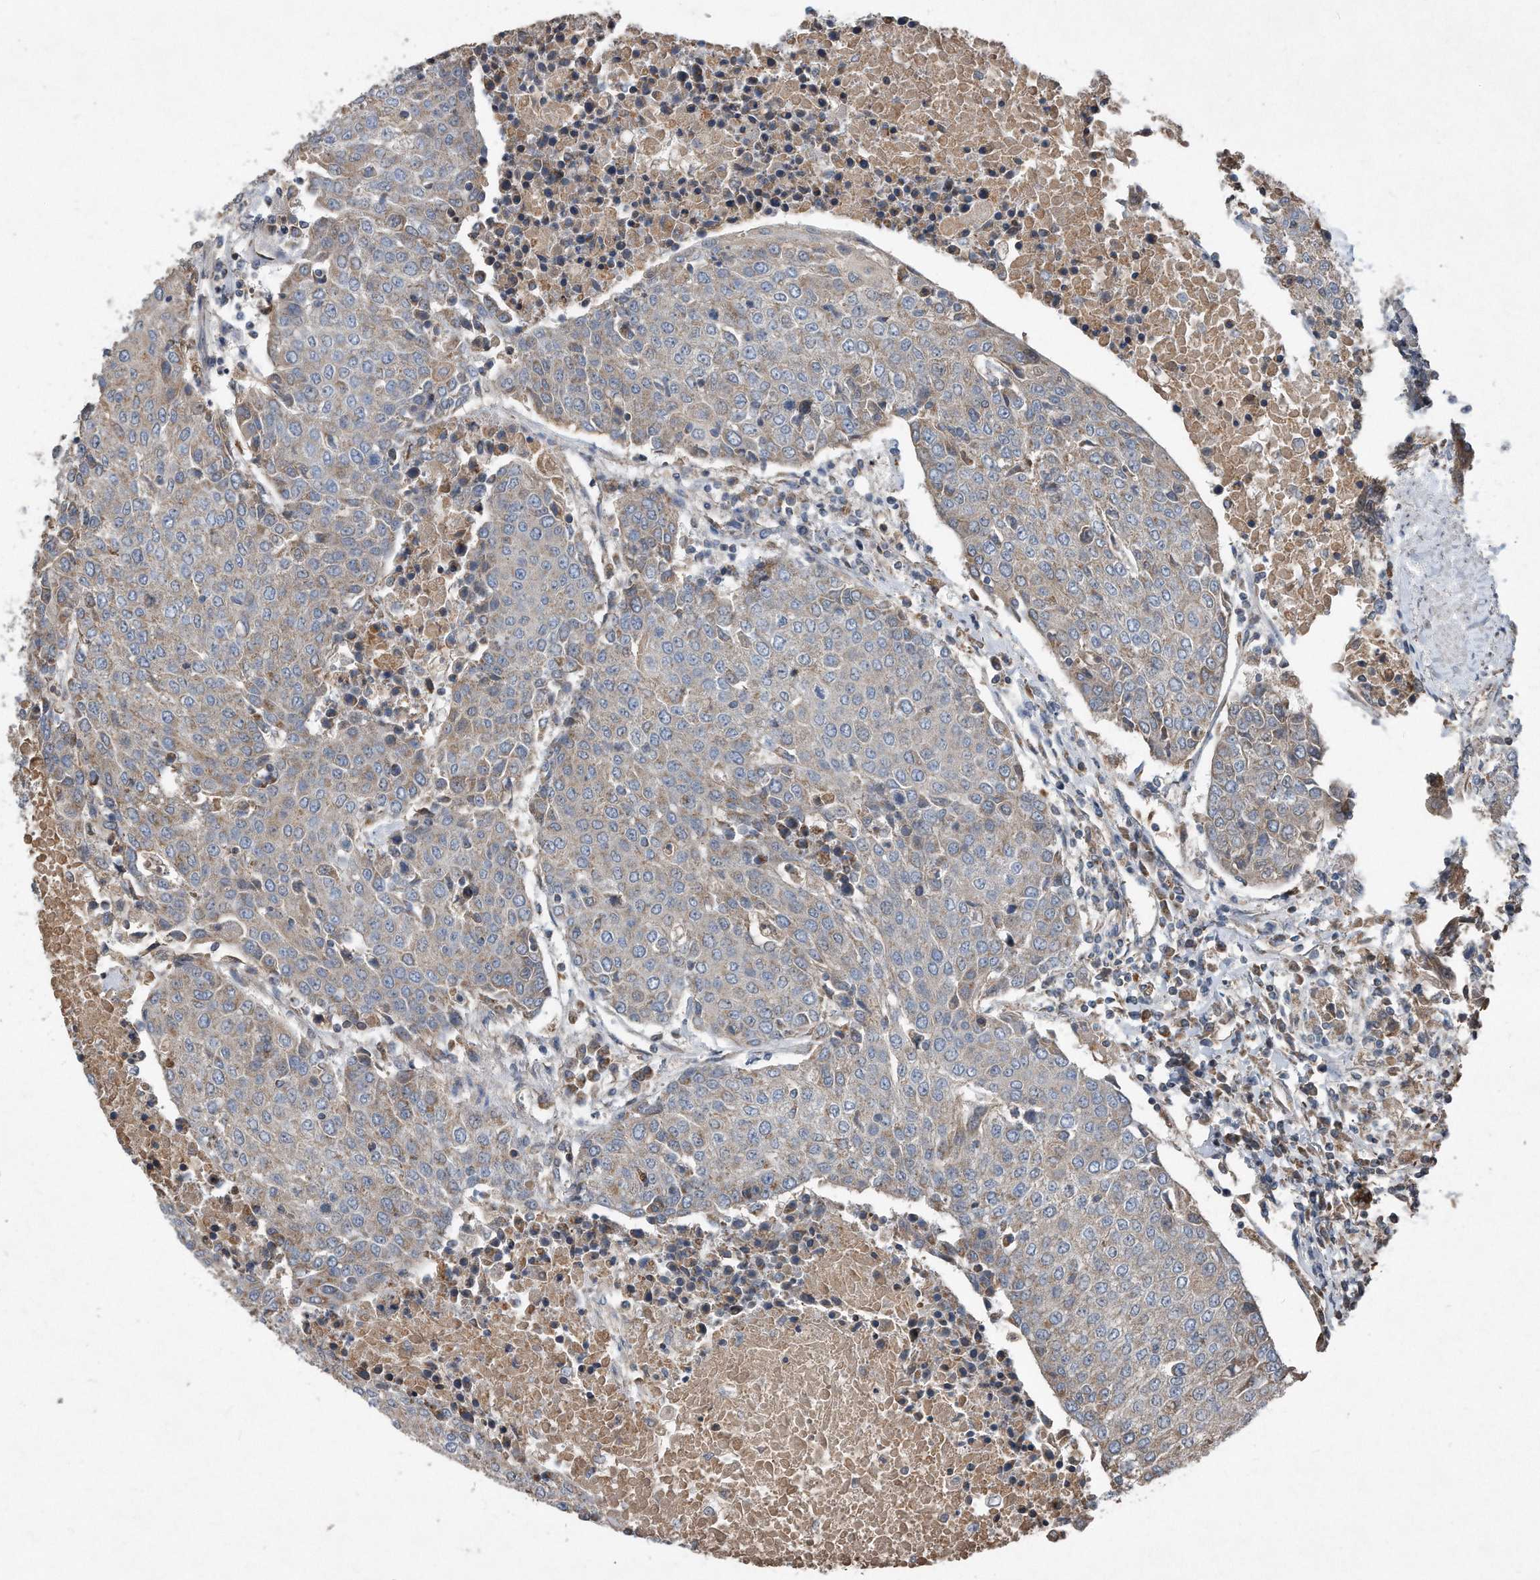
{"staining": {"intensity": "weak", "quantity": "<25%", "location": "cytoplasmic/membranous"}, "tissue": "urothelial cancer", "cell_type": "Tumor cells", "image_type": "cancer", "snomed": [{"axis": "morphology", "description": "Urothelial carcinoma, High grade"}, {"axis": "topography", "description": "Urinary bladder"}], "caption": "DAB (3,3'-diaminobenzidine) immunohistochemical staining of high-grade urothelial carcinoma demonstrates no significant staining in tumor cells. The staining was performed using DAB to visualize the protein expression in brown, while the nuclei were stained in blue with hematoxylin (Magnification: 20x).", "gene": "SDHA", "patient": {"sex": "female", "age": 85}}